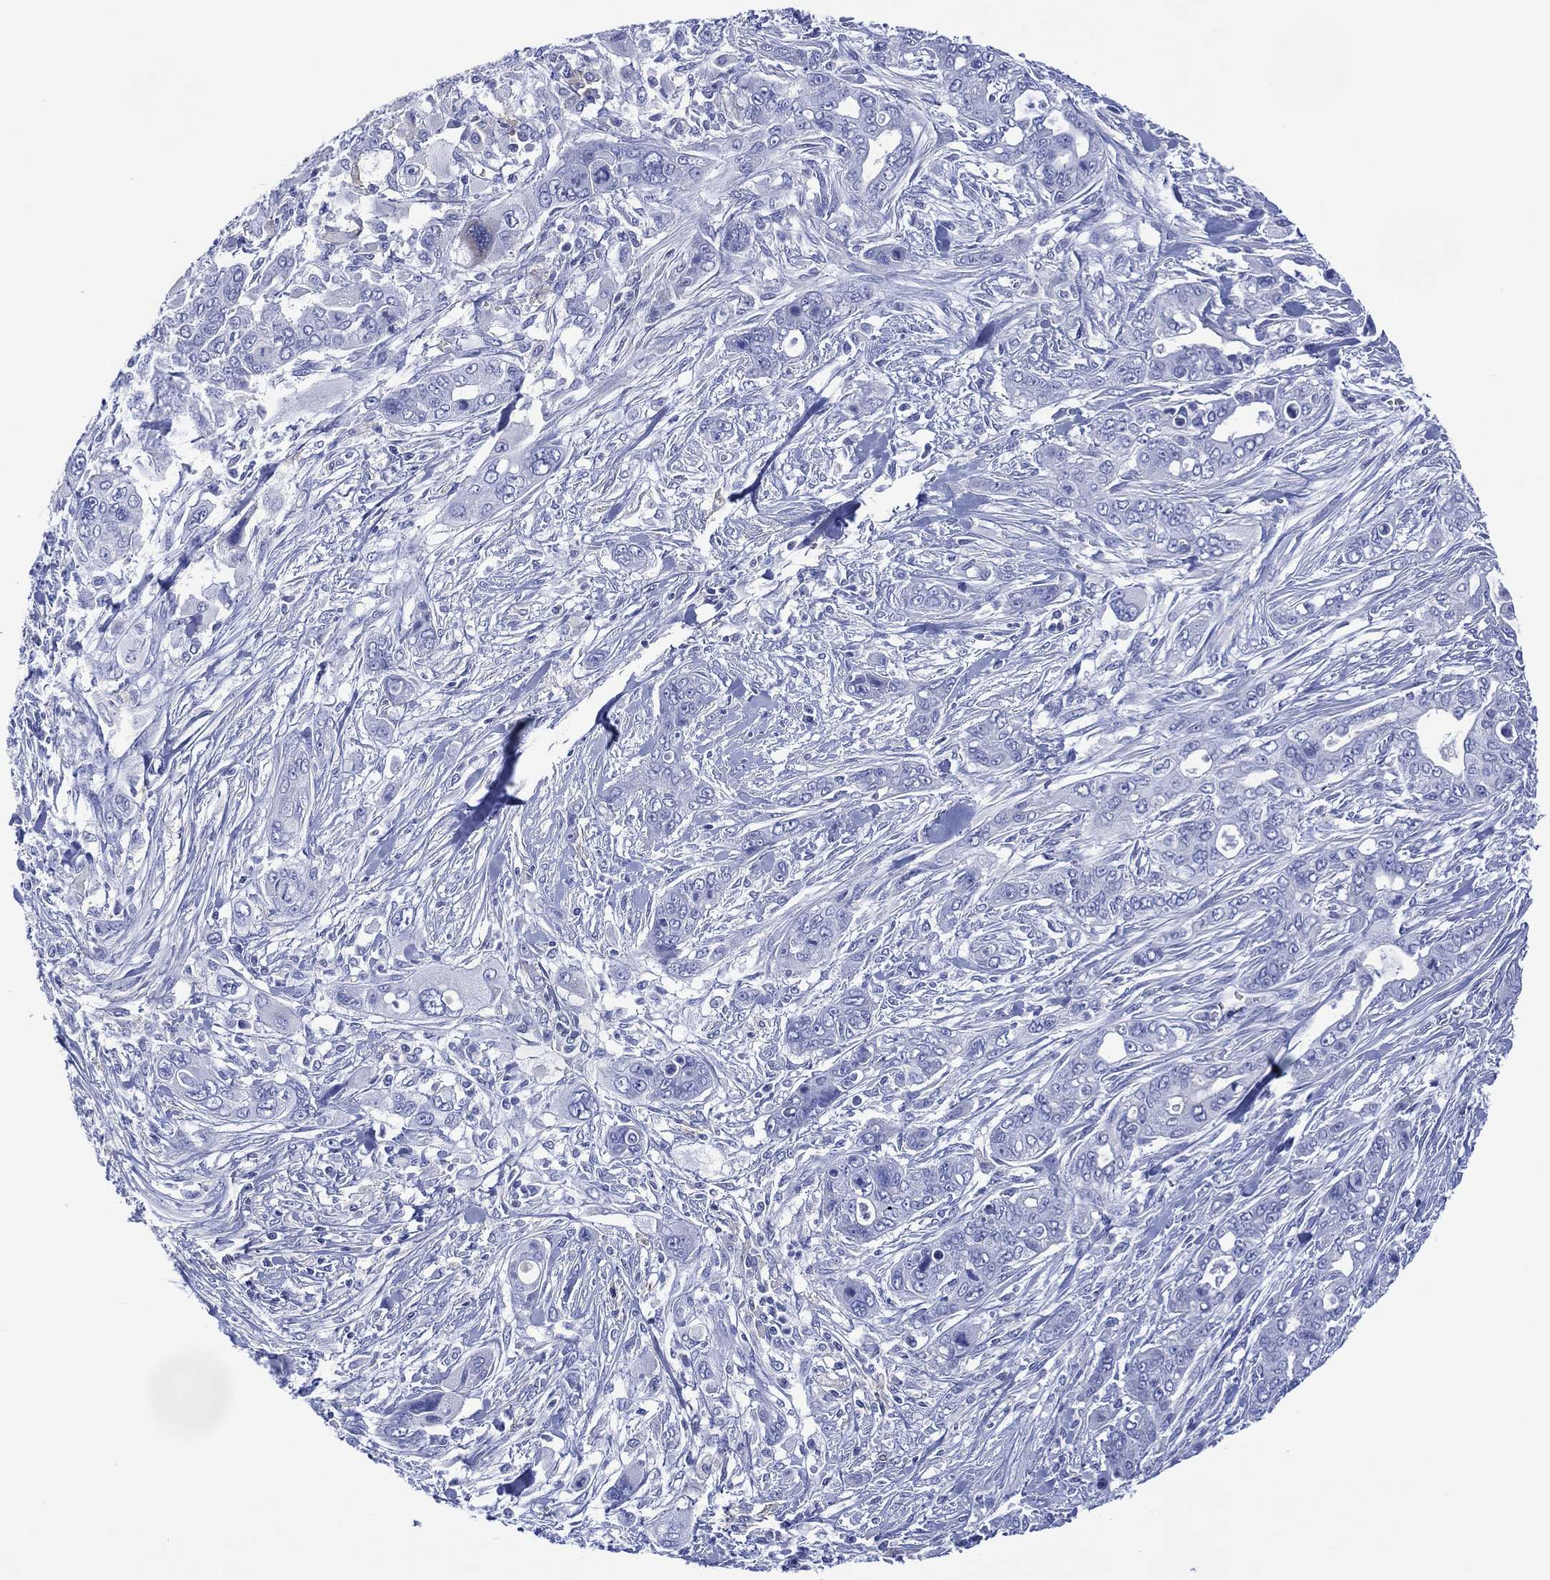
{"staining": {"intensity": "negative", "quantity": "none", "location": "none"}, "tissue": "pancreatic cancer", "cell_type": "Tumor cells", "image_type": "cancer", "snomed": [{"axis": "morphology", "description": "Adenocarcinoma, NOS"}, {"axis": "topography", "description": "Pancreas"}], "caption": "There is no significant staining in tumor cells of pancreatic adenocarcinoma.", "gene": "DPP4", "patient": {"sex": "male", "age": 47}}